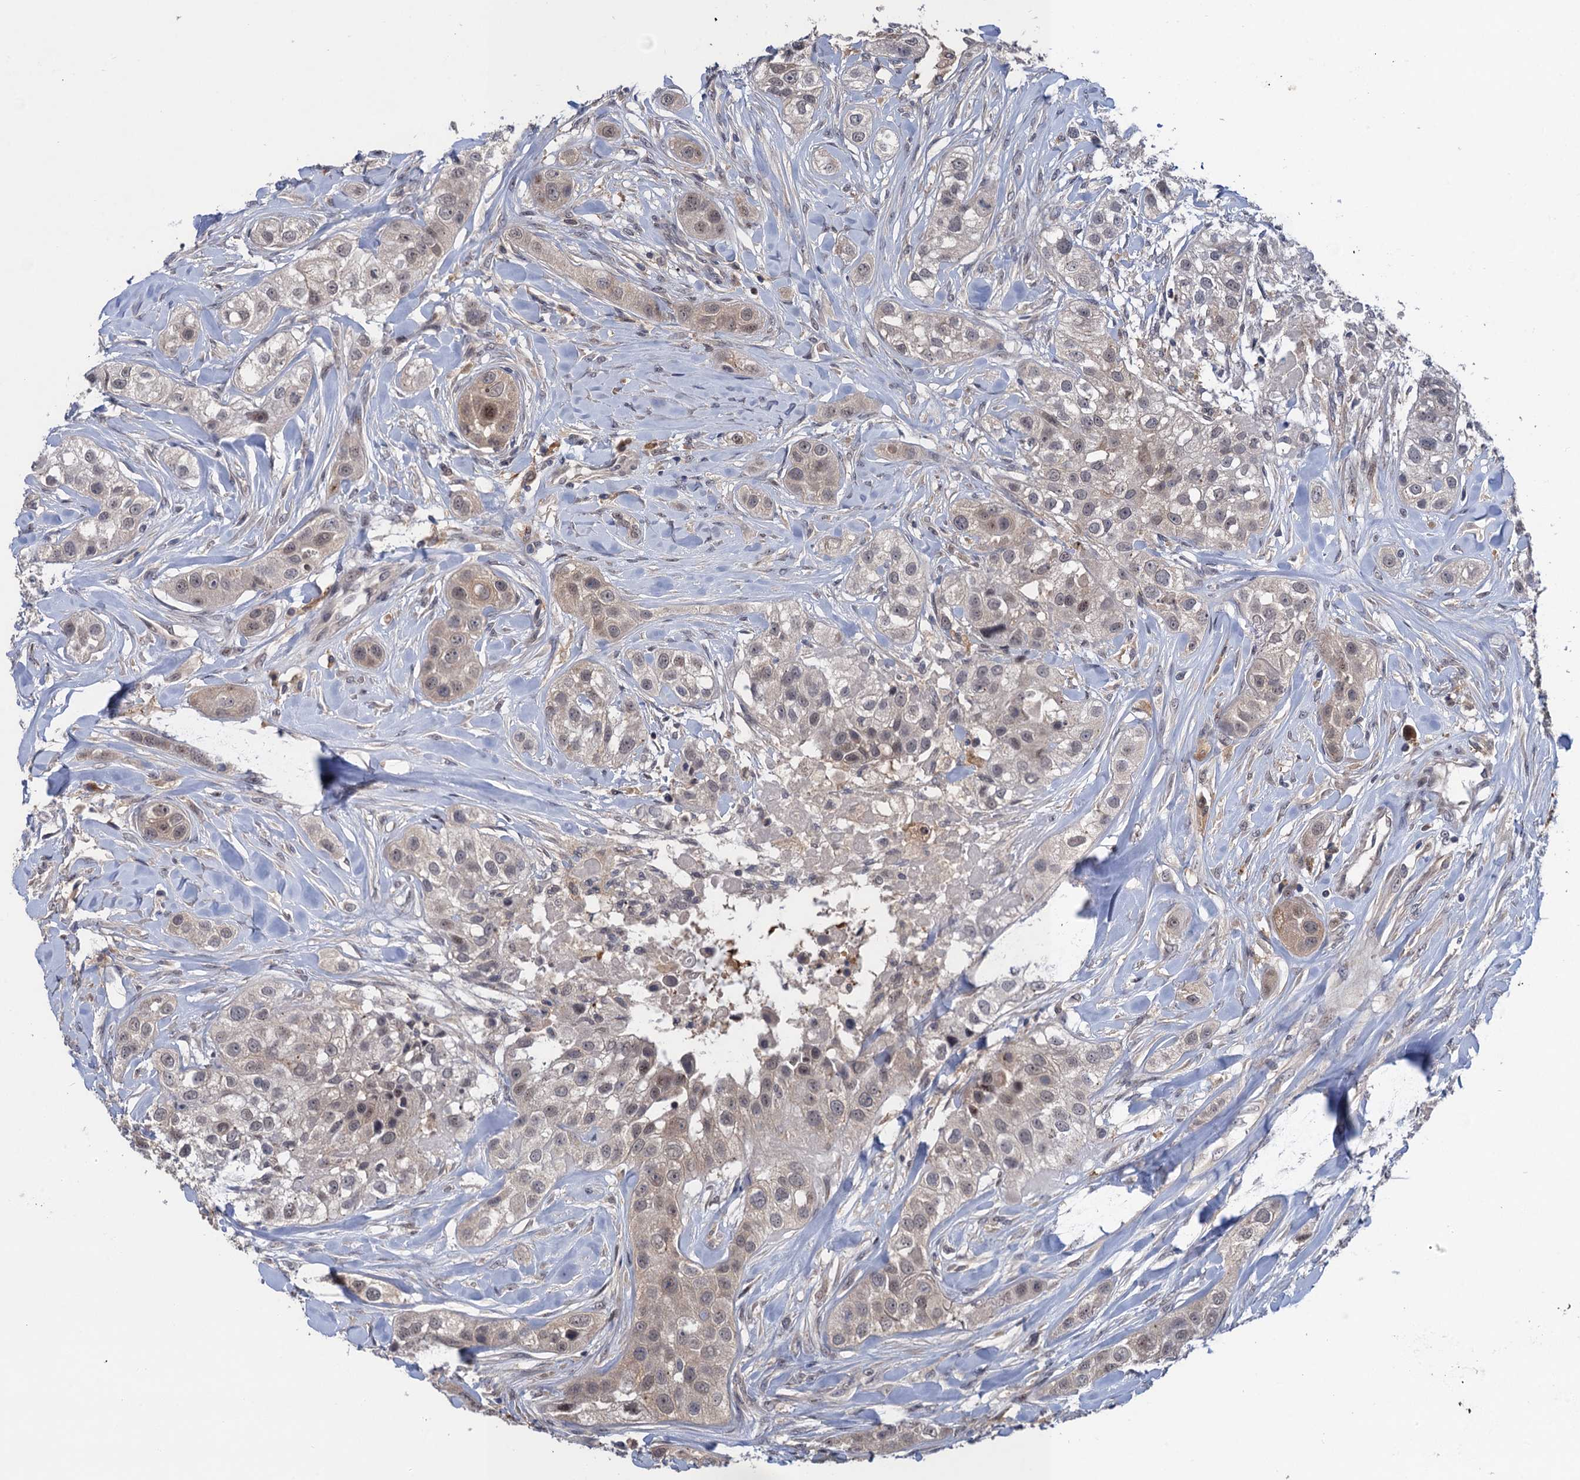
{"staining": {"intensity": "weak", "quantity": "<25%", "location": "cytoplasmic/membranous,nuclear"}, "tissue": "head and neck cancer", "cell_type": "Tumor cells", "image_type": "cancer", "snomed": [{"axis": "morphology", "description": "Normal tissue, NOS"}, {"axis": "morphology", "description": "Squamous cell carcinoma, NOS"}, {"axis": "topography", "description": "Skeletal muscle"}, {"axis": "topography", "description": "Head-Neck"}], "caption": "Tumor cells are negative for brown protein staining in squamous cell carcinoma (head and neck). Brightfield microscopy of IHC stained with DAB (3,3'-diaminobenzidine) (brown) and hematoxylin (blue), captured at high magnification.", "gene": "NEK8", "patient": {"sex": "male", "age": 51}}